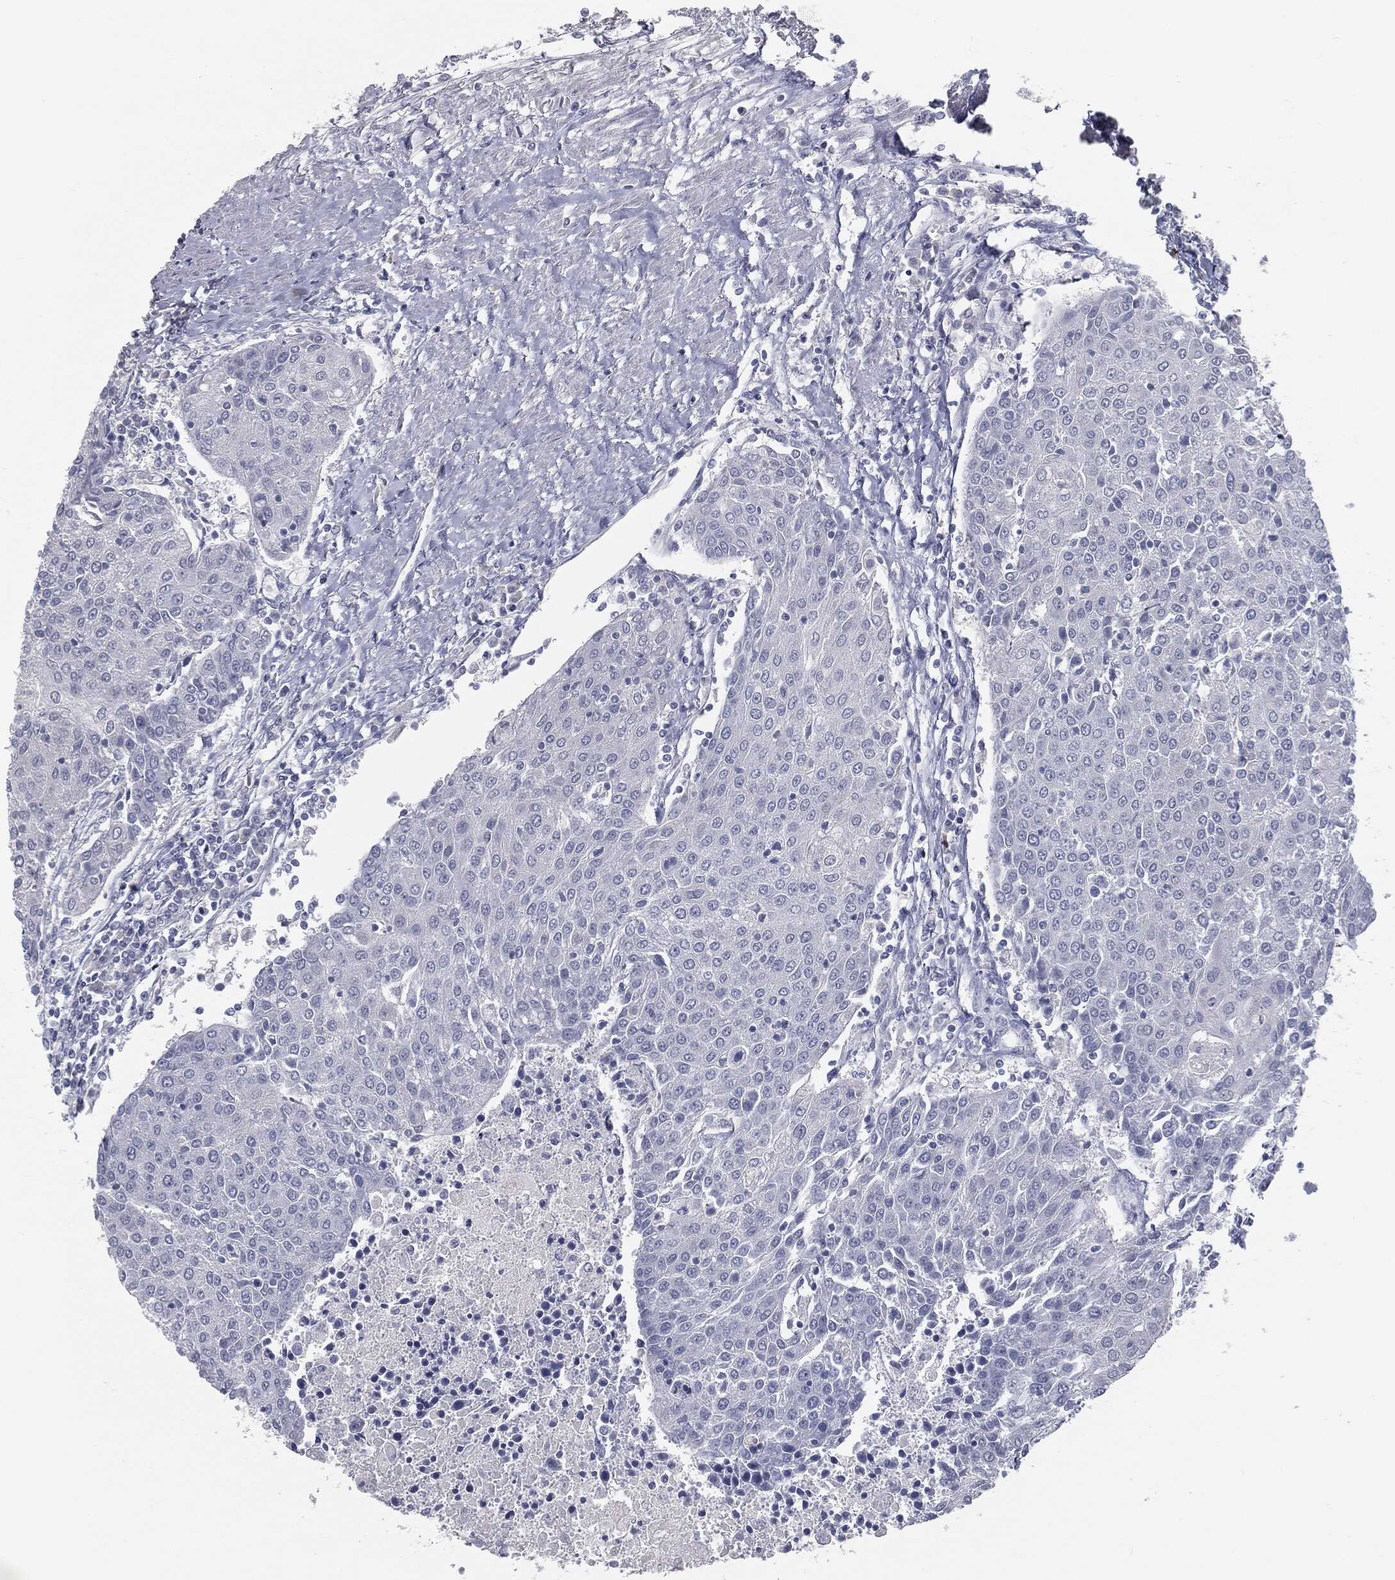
{"staining": {"intensity": "negative", "quantity": "none", "location": "none"}, "tissue": "urothelial cancer", "cell_type": "Tumor cells", "image_type": "cancer", "snomed": [{"axis": "morphology", "description": "Urothelial carcinoma, High grade"}, {"axis": "topography", "description": "Urinary bladder"}], "caption": "Histopathology image shows no protein staining in tumor cells of urothelial cancer tissue. (DAB (3,3'-diaminobenzidine) immunohistochemistry (IHC) visualized using brightfield microscopy, high magnification).", "gene": "PRAME", "patient": {"sex": "female", "age": 85}}